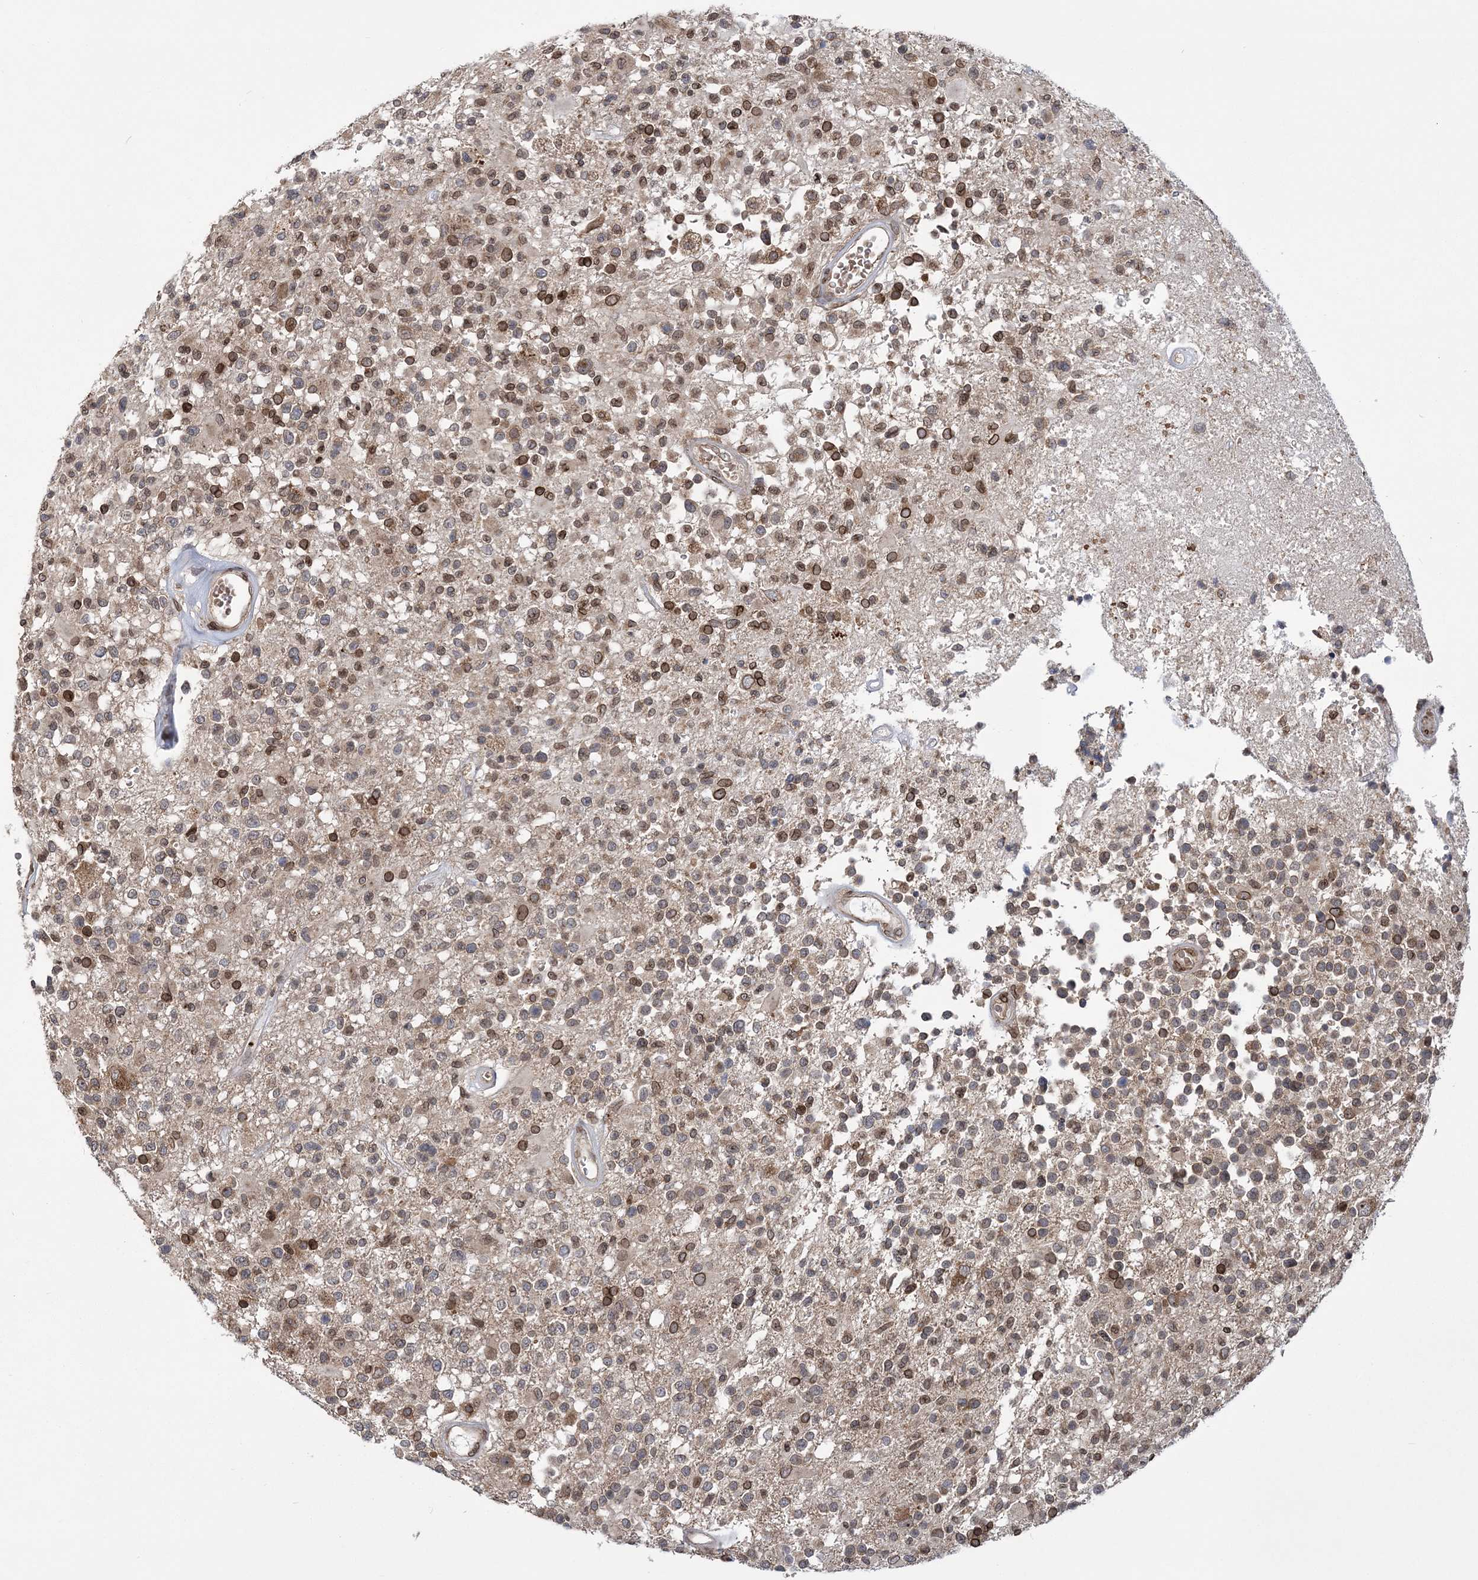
{"staining": {"intensity": "moderate", "quantity": "25%-75%", "location": "cytoplasmic/membranous,nuclear"}, "tissue": "glioma", "cell_type": "Tumor cells", "image_type": "cancer", "snomed": [{"axis": "morphology", "description": "Glioma, malignant, High grade"}, {"axis": "morphology", "description": "Glioblastoma, NOS"}, {"axis": "topography", "description": "Brain"}], "caption": "Protein staining of glioma tissue demonstrates moderate cytoplasmic/membranous and nuclear staining in approximately 25%-75% of tumor cells.", "gene": "DNAJC27", "patient": {"sex": "male", "age": 60}}